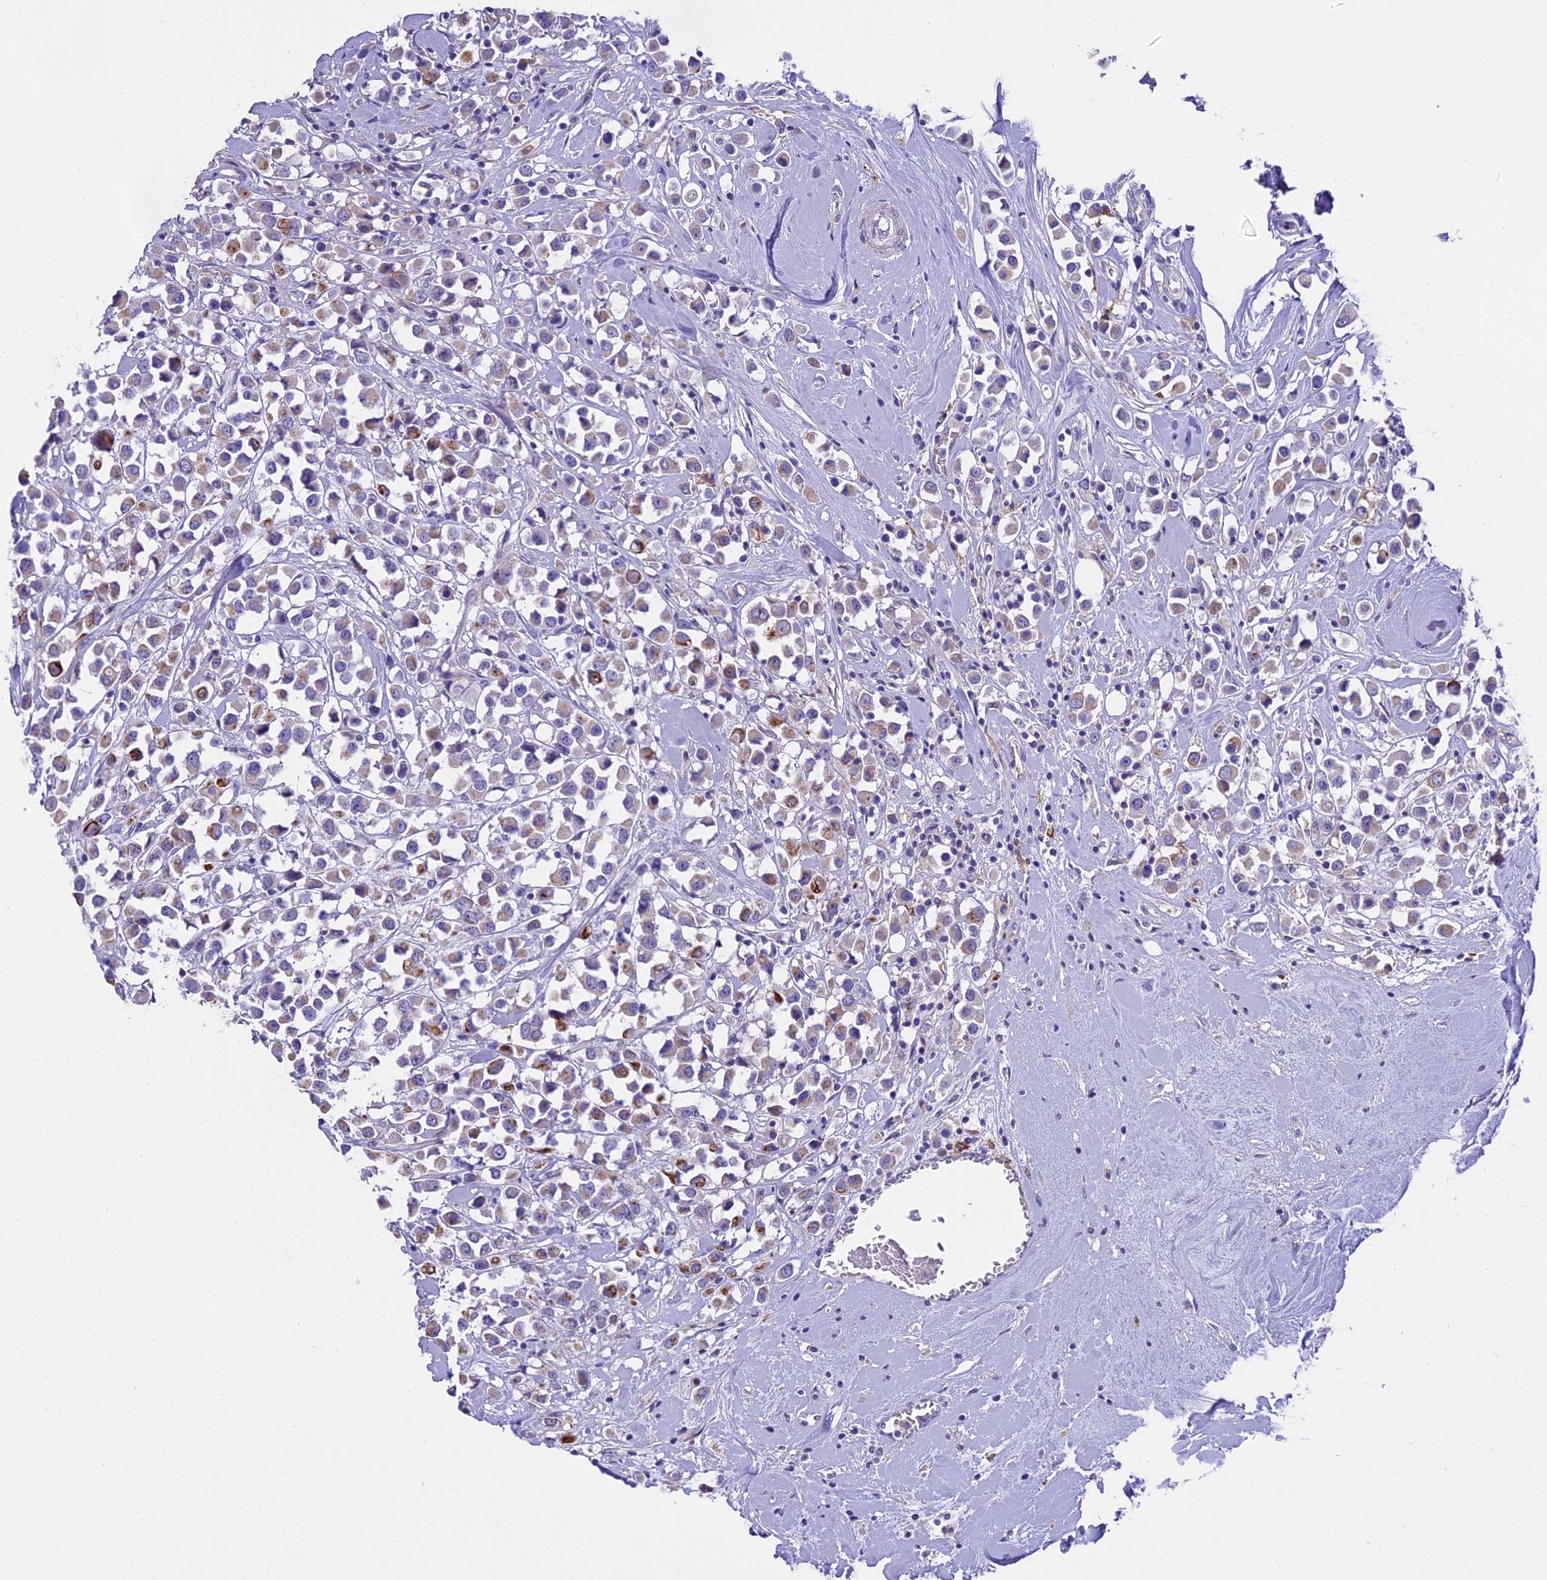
{"staining": {"intensity": "moderate", "quantity": "<25%", "location": "cytoplasmic/membranous"}, "tissue": "breast cancer", "cell_type": "Tumor cells", "image_type": "cancer", "snomed": [{"axis": "morphology", "description": "Duct carcinoma"}, {"axis": "topography", "description": "Breast"}], "caption": "Moderate cytoplasmic/membranous positivity for a protein is appreciated in approximately <25% of tumor cells of breast cancer (invasive ductal carcinoma) using immunohistochemistry (IHC).", "gene": "NOD2", "patient": {"sex": "female", "age": 61}}